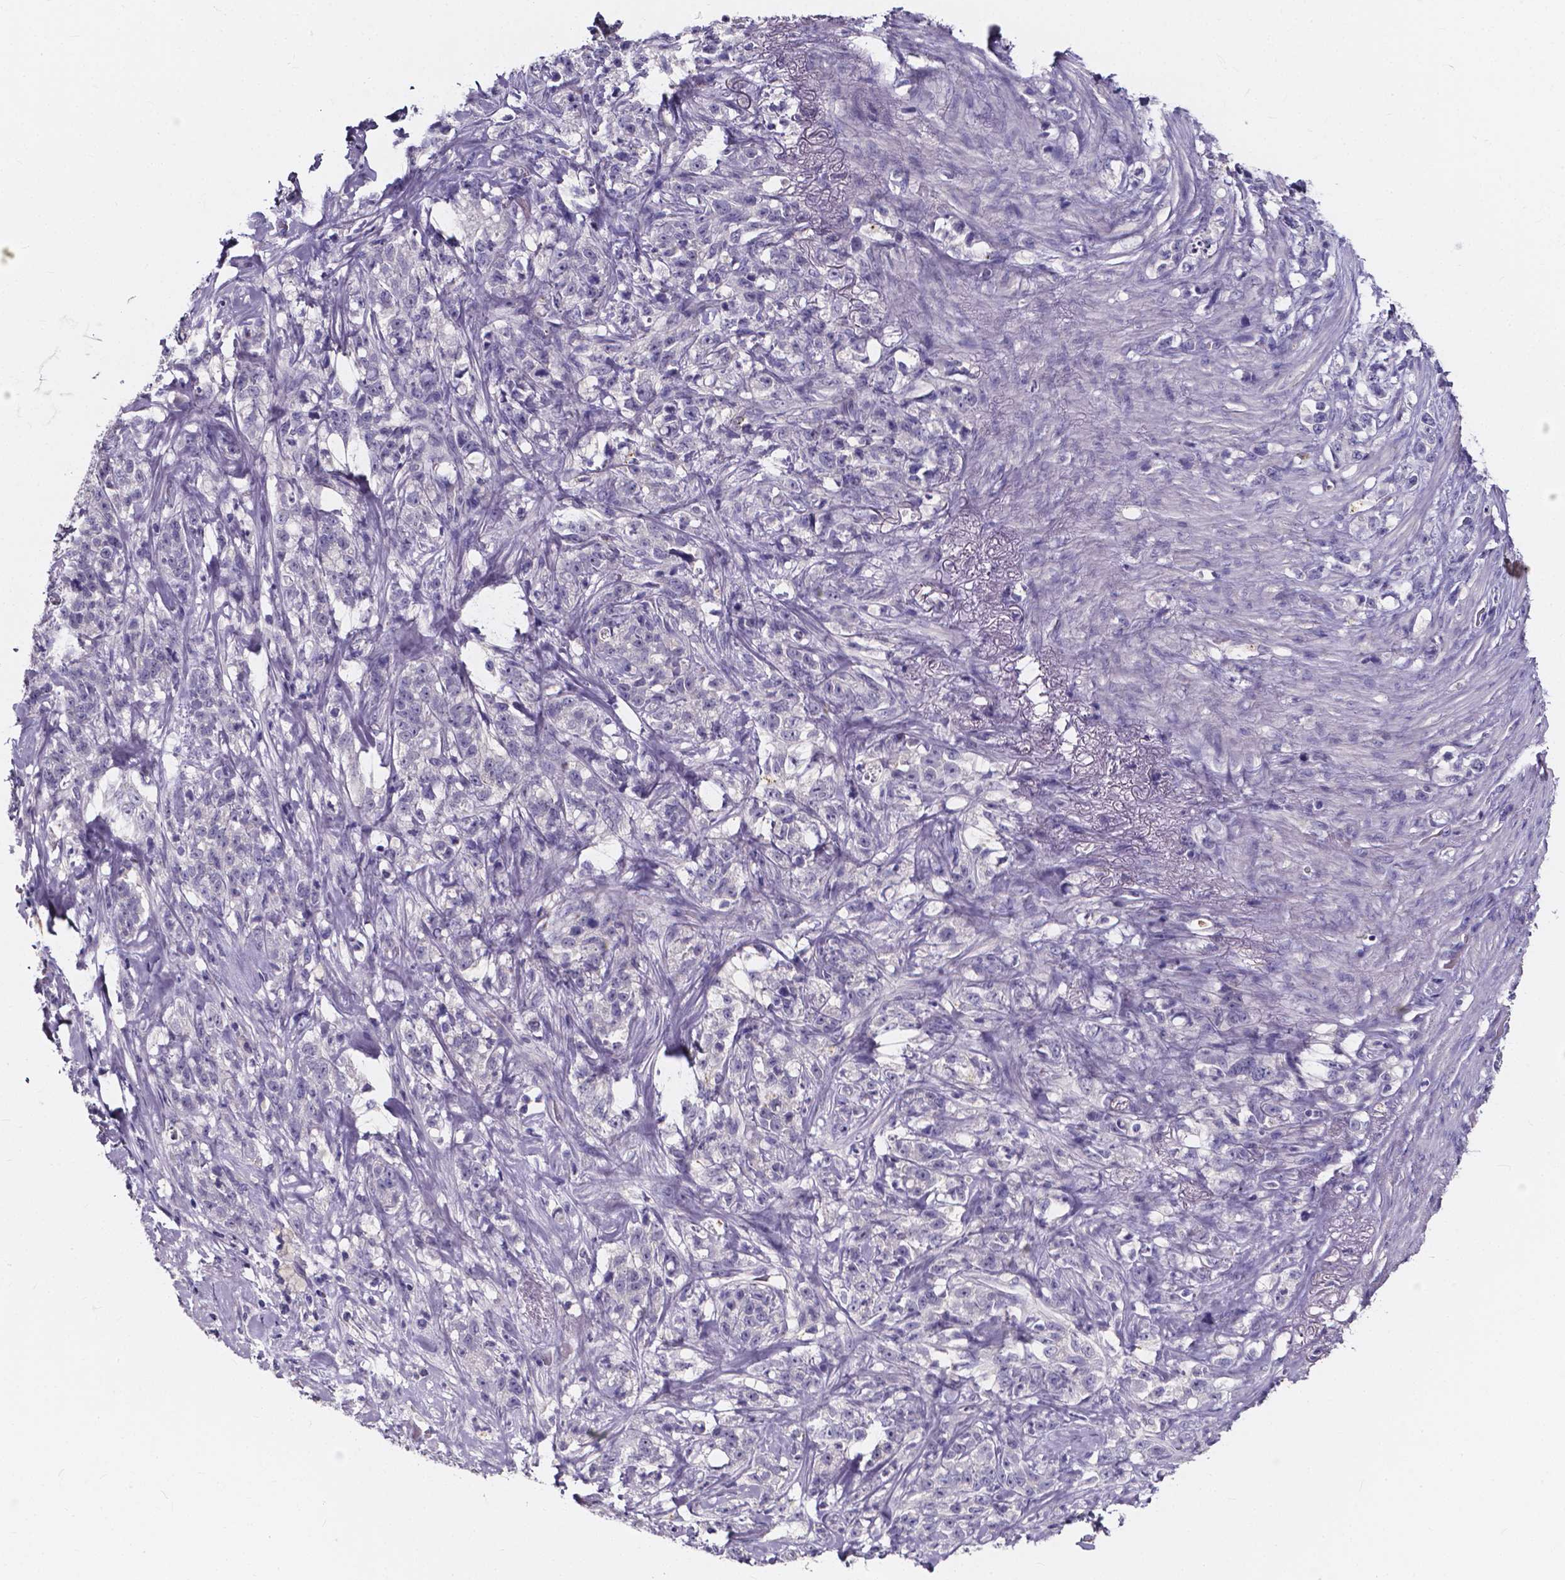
{"staining": {"intensity": "negative", "quantity": "none", "location": "none"}, "tissue": "stomach cancer", "cell_type": "Tumor cells", "image_type": "cancer", "snomed": [{"axis": "morphology", "description": "Adenocarcinoma, NOS"}, {"axis": "topography", "description": "Stomach, lower"}], "caption": "The micrograph reveals no significant expression in tumor cells of adenocarcinoma (stomach).", "gene": "SPOCD1", "patient": {"sex": "male", "age": 88}}